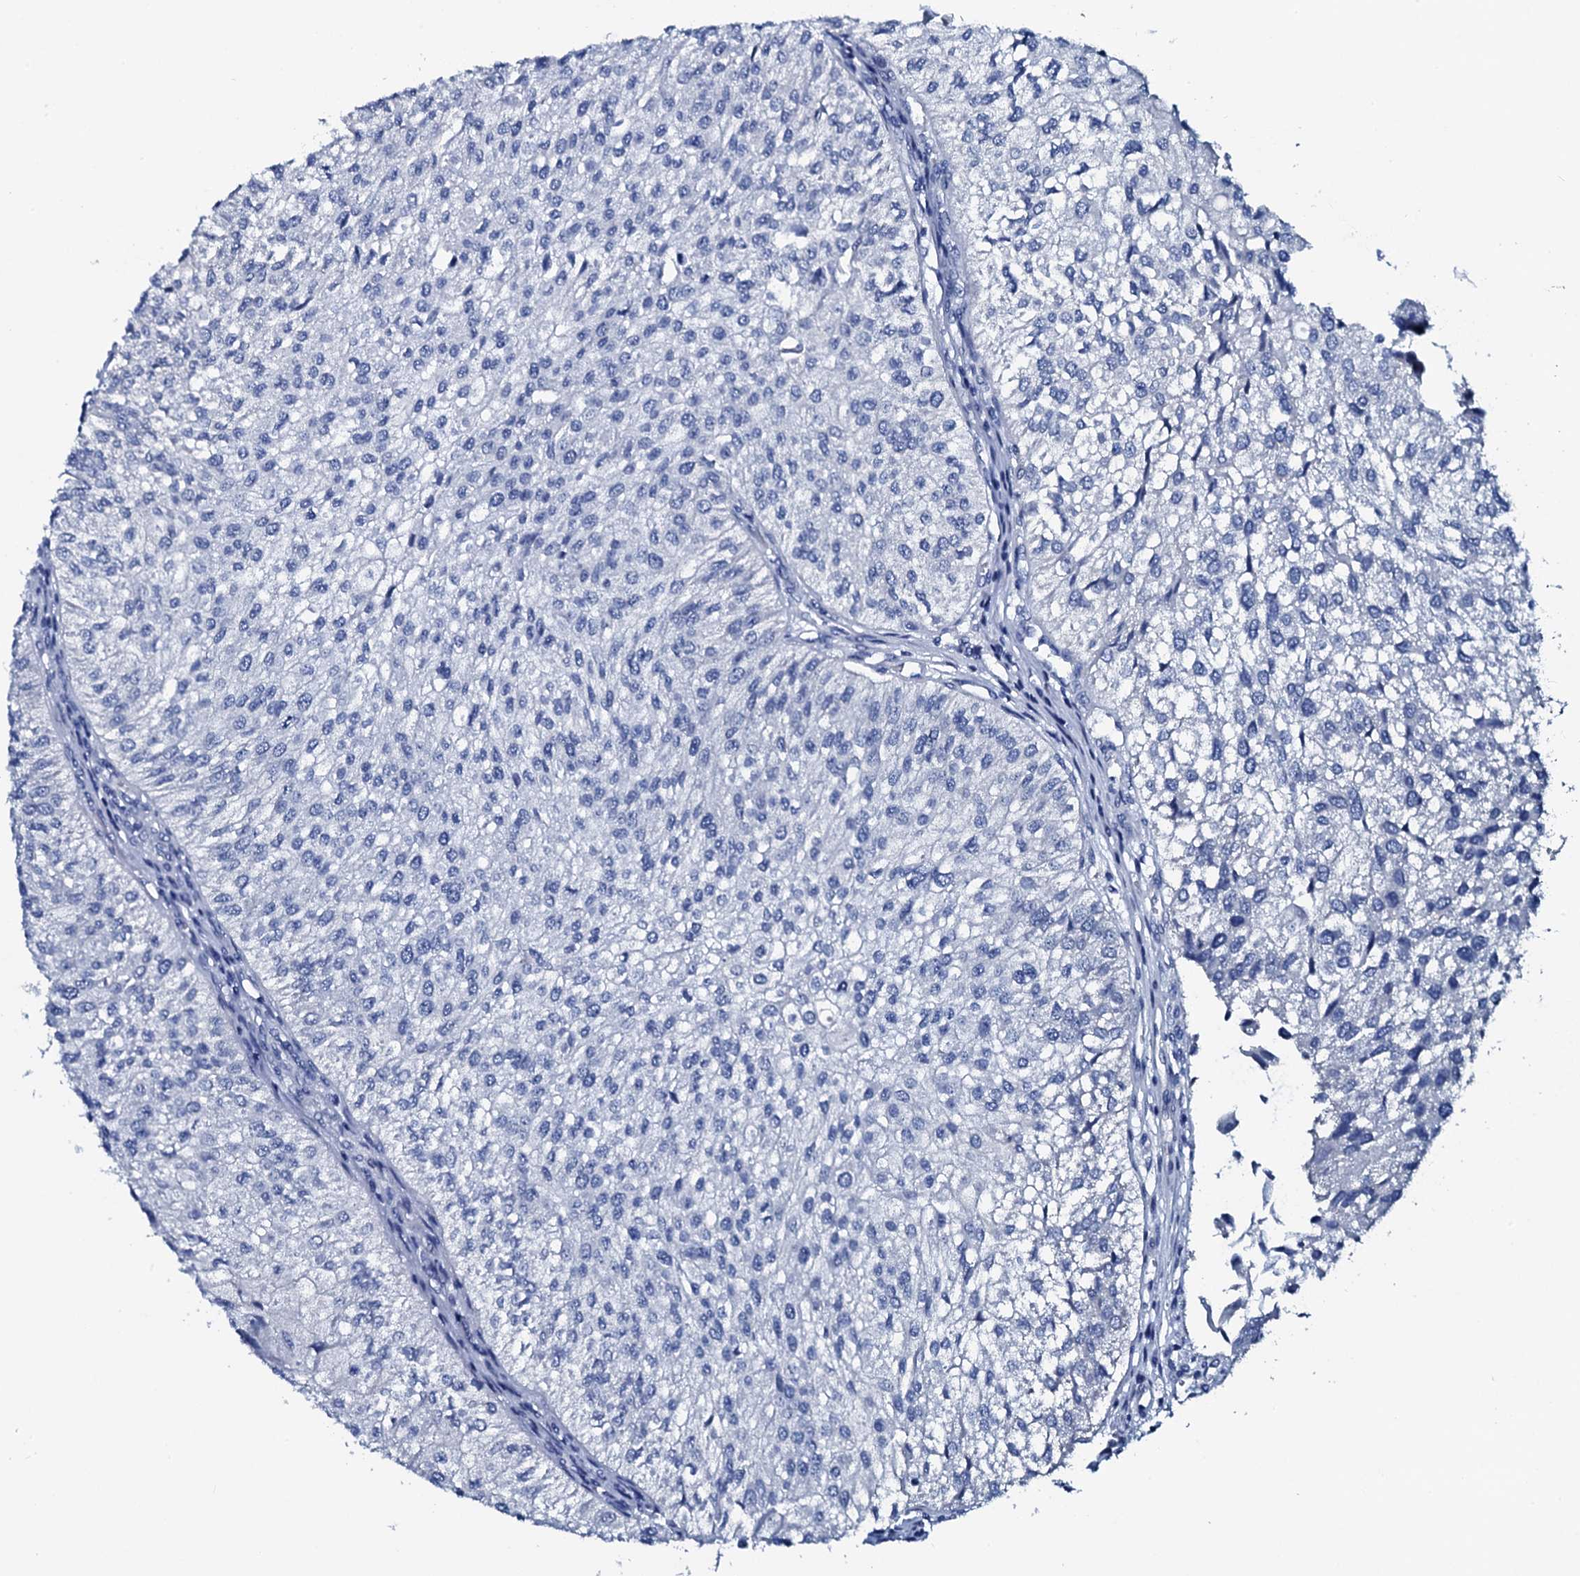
{"staining": {"intensity": "negative", "quantity": "none", "location": "none"}, "tissue": "urothelial cancer", "cell_type": "Tumor cells", "image_type": "cancer", "snomed": [{"axis": "morphology", "description": "Urothelial carcinoma, Low grade"}, {"axis": "topography", "description": "Urinary bladder"}], "caption": "Tumor cells are negative for protein expression in human low-grade urothelial carcinoma. (DAB (3,3'-diaminobenzidine) immunohistochemistry (IHC) visualized using brightfield microscopy, high magnification).", "gene": "GYS2", "patient": {"sex": "female", "age": 89}}